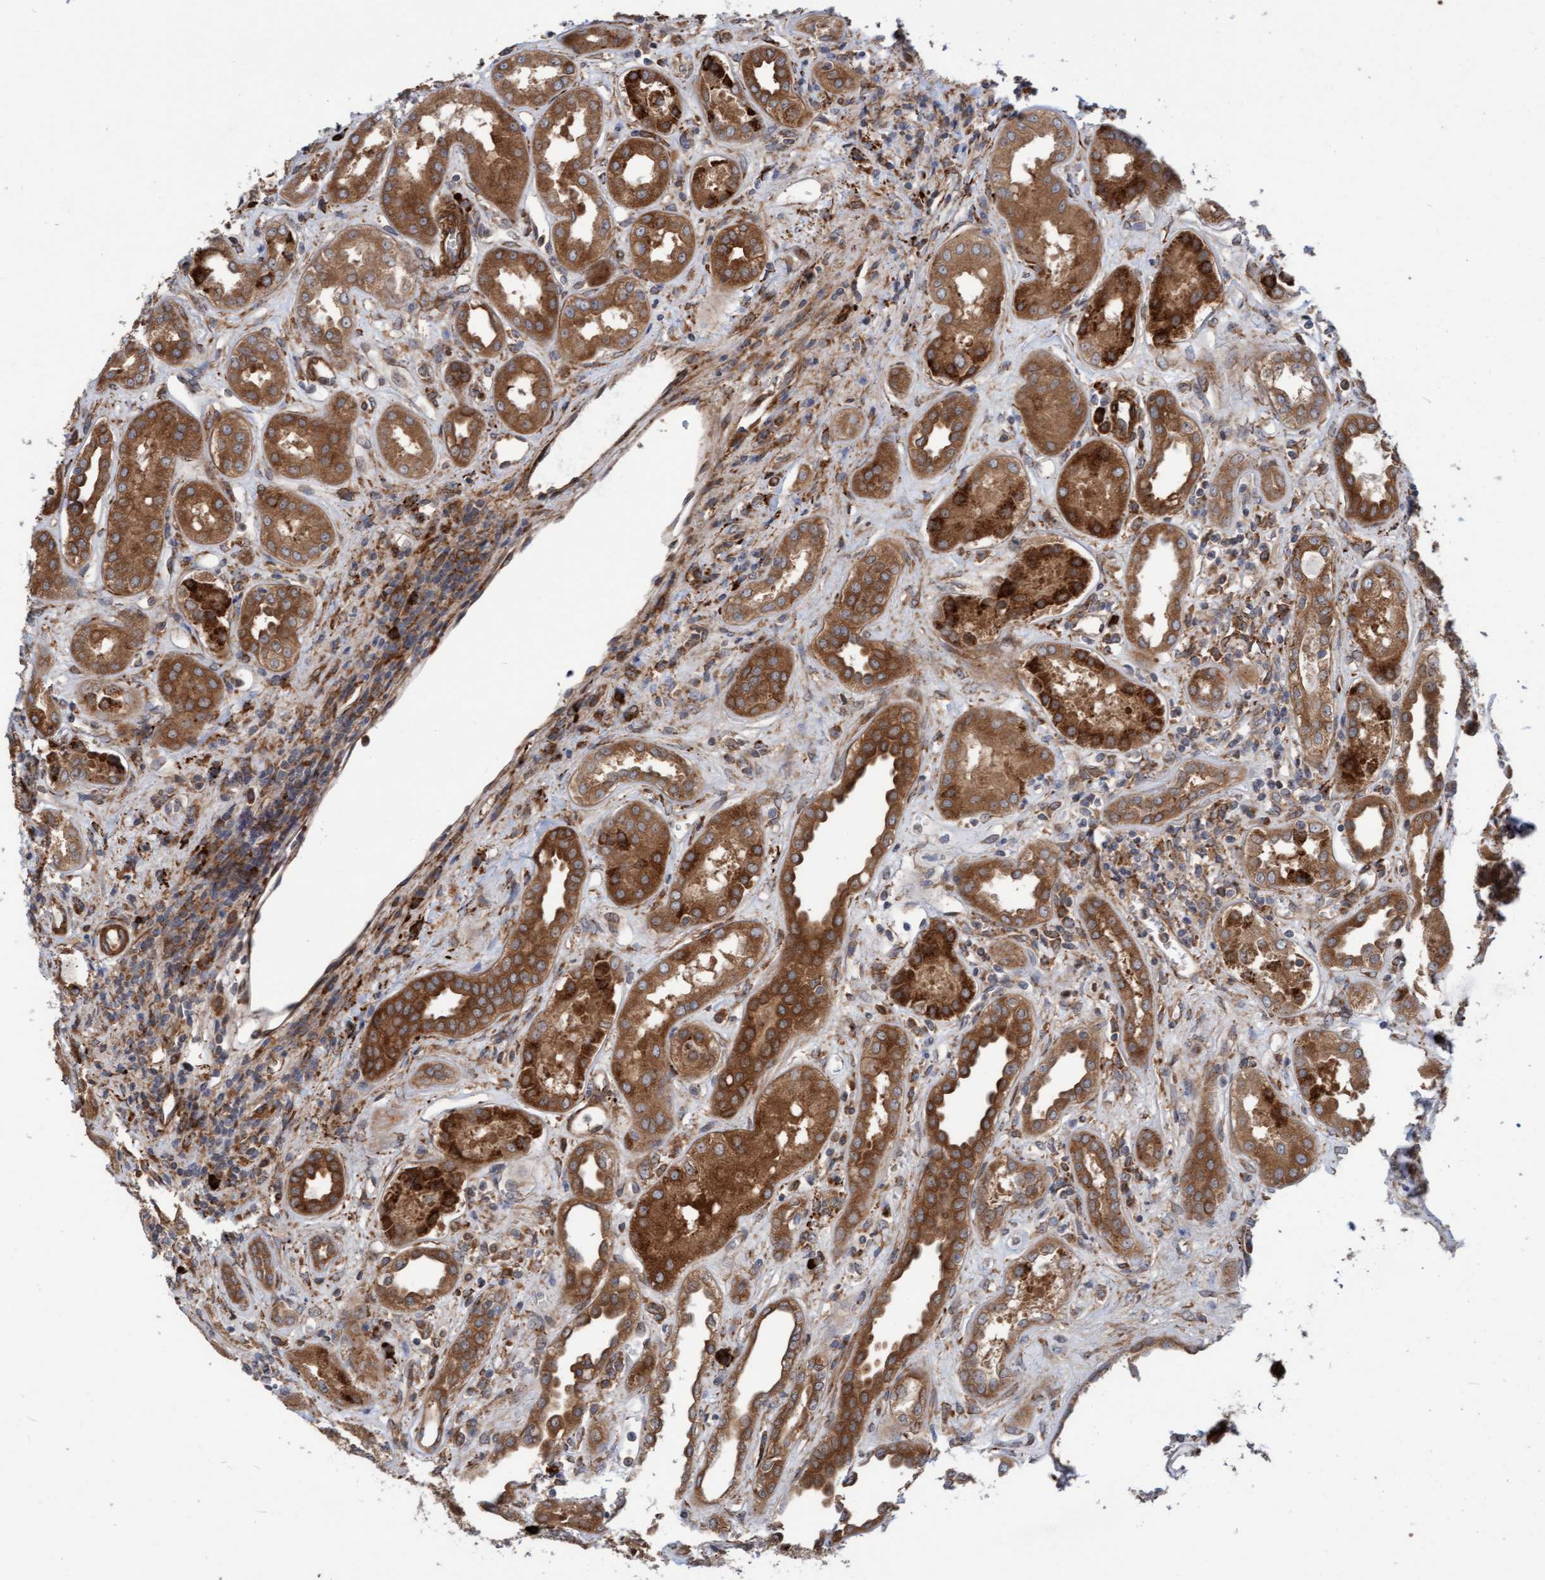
{"staining": {"intensity": "weak", "quantity": ">75%", "location": "cytoplasmic/membranous"}, "tissue": "kidney", "cell_type": "Cells in glomeruli", "image_type": "normal", "snomed": [{"axis": "morphology", "description": "Normal tissue, NOS"}, {"axis": "topography", "description": "Kidney"}], "caption": "Brown immunohistochemical staining in normal kidney exhibits weak cytoplasmic/membranous staining in about >75% of cells in glomeruli.", "gene": "KIAA0753", "patient": {"sex": "male", "age": 59}}